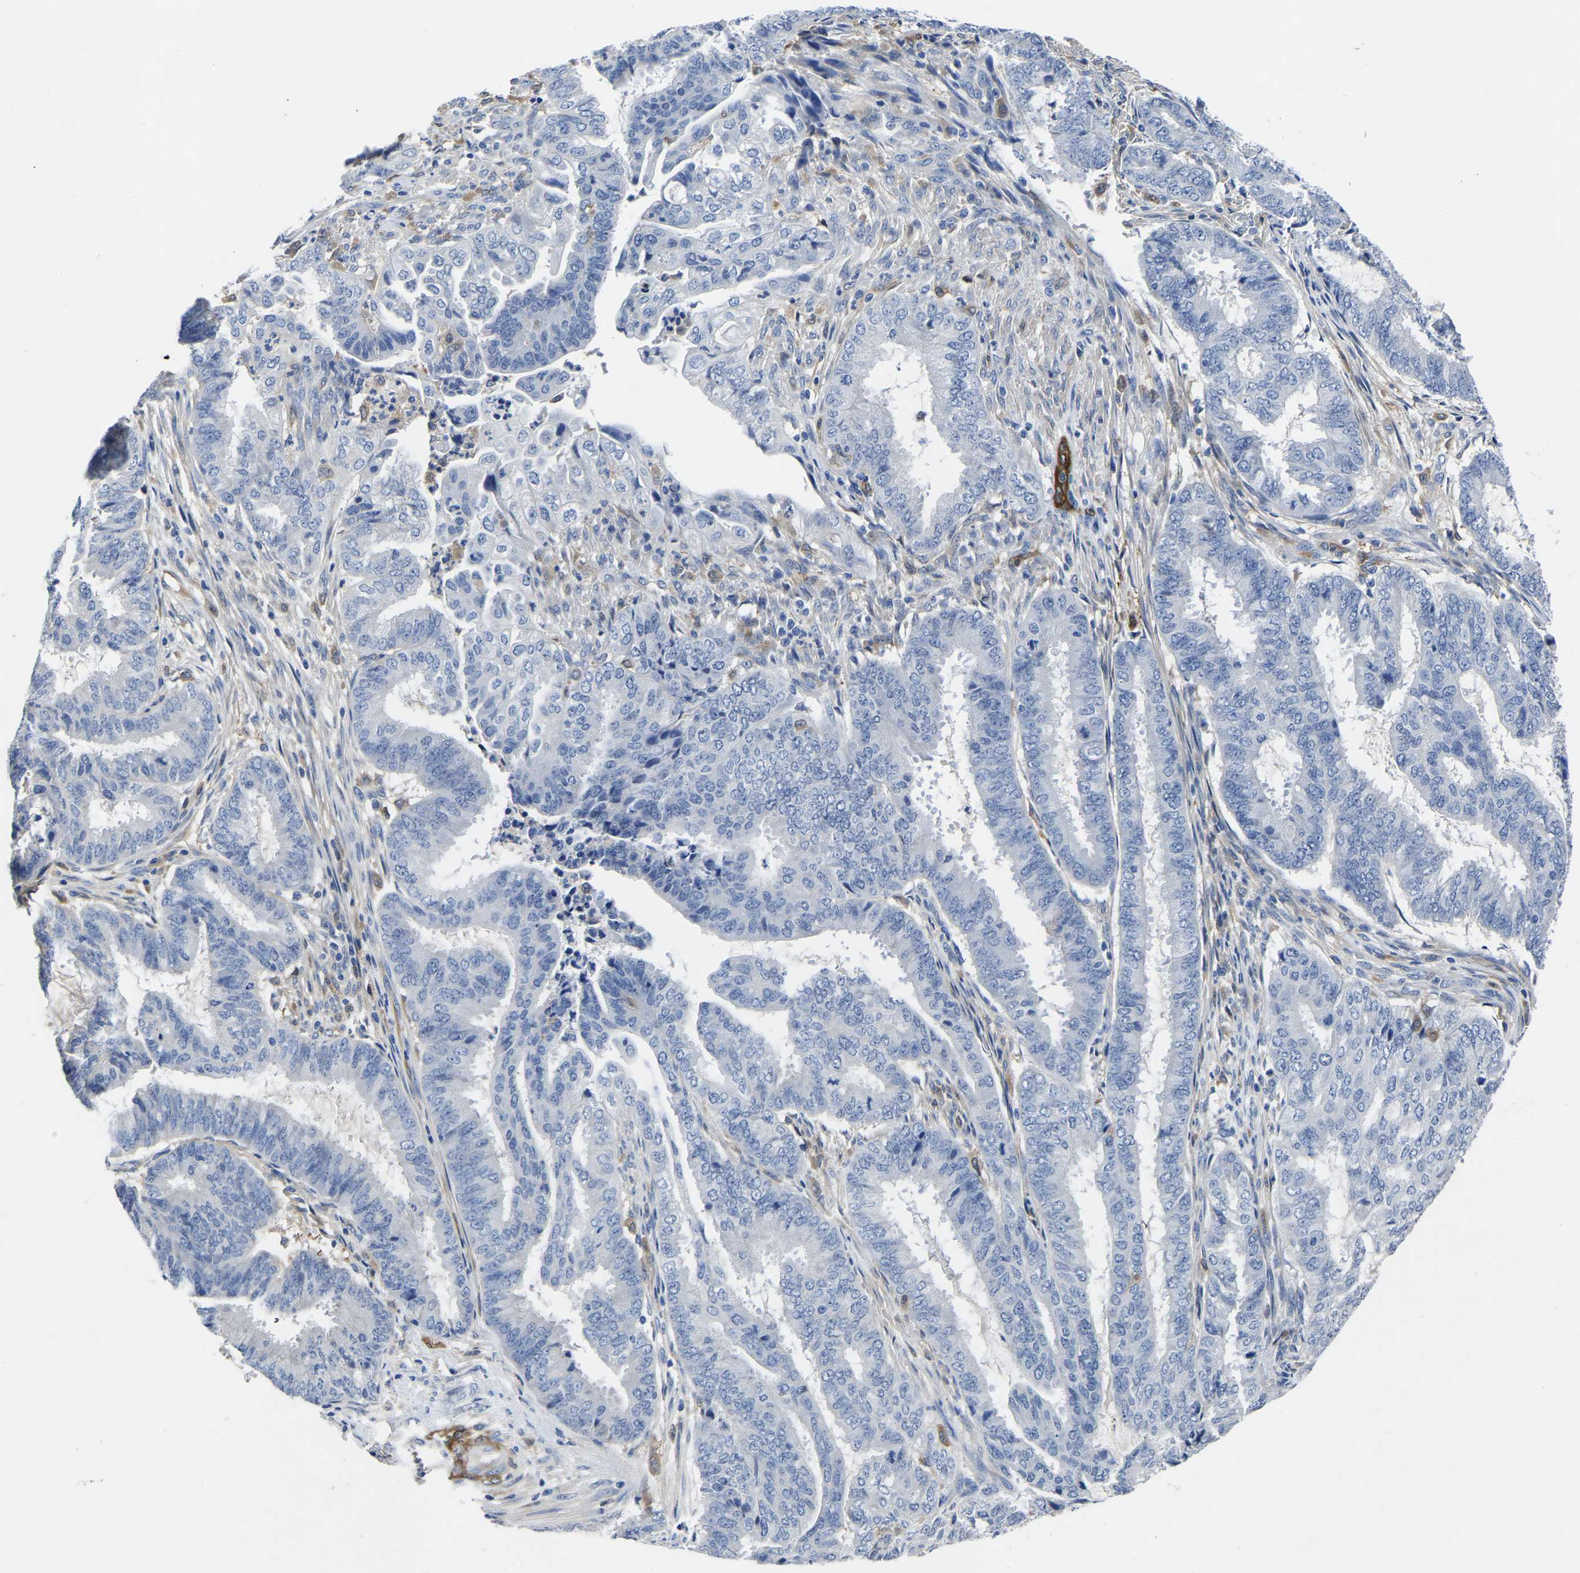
{"staining": {"intensity": "negative", "quantity": "none", "location": "none"}, "tissue": "endometrial cancer", "cell_type": "Tumor cells", "image_type": "cancer", "snomed": [{"axis": "morphology", "description": "Adenocarcinoma, NOS"}, {"axis": "topography", "description": "Endometrium"}], "caption": "Photomicrograph shows no significant protein expression in tumor cells of endometrial adenocarcinoma.", "gene": "ATG2B", "patient": {"sex": "female", "age": 51}}